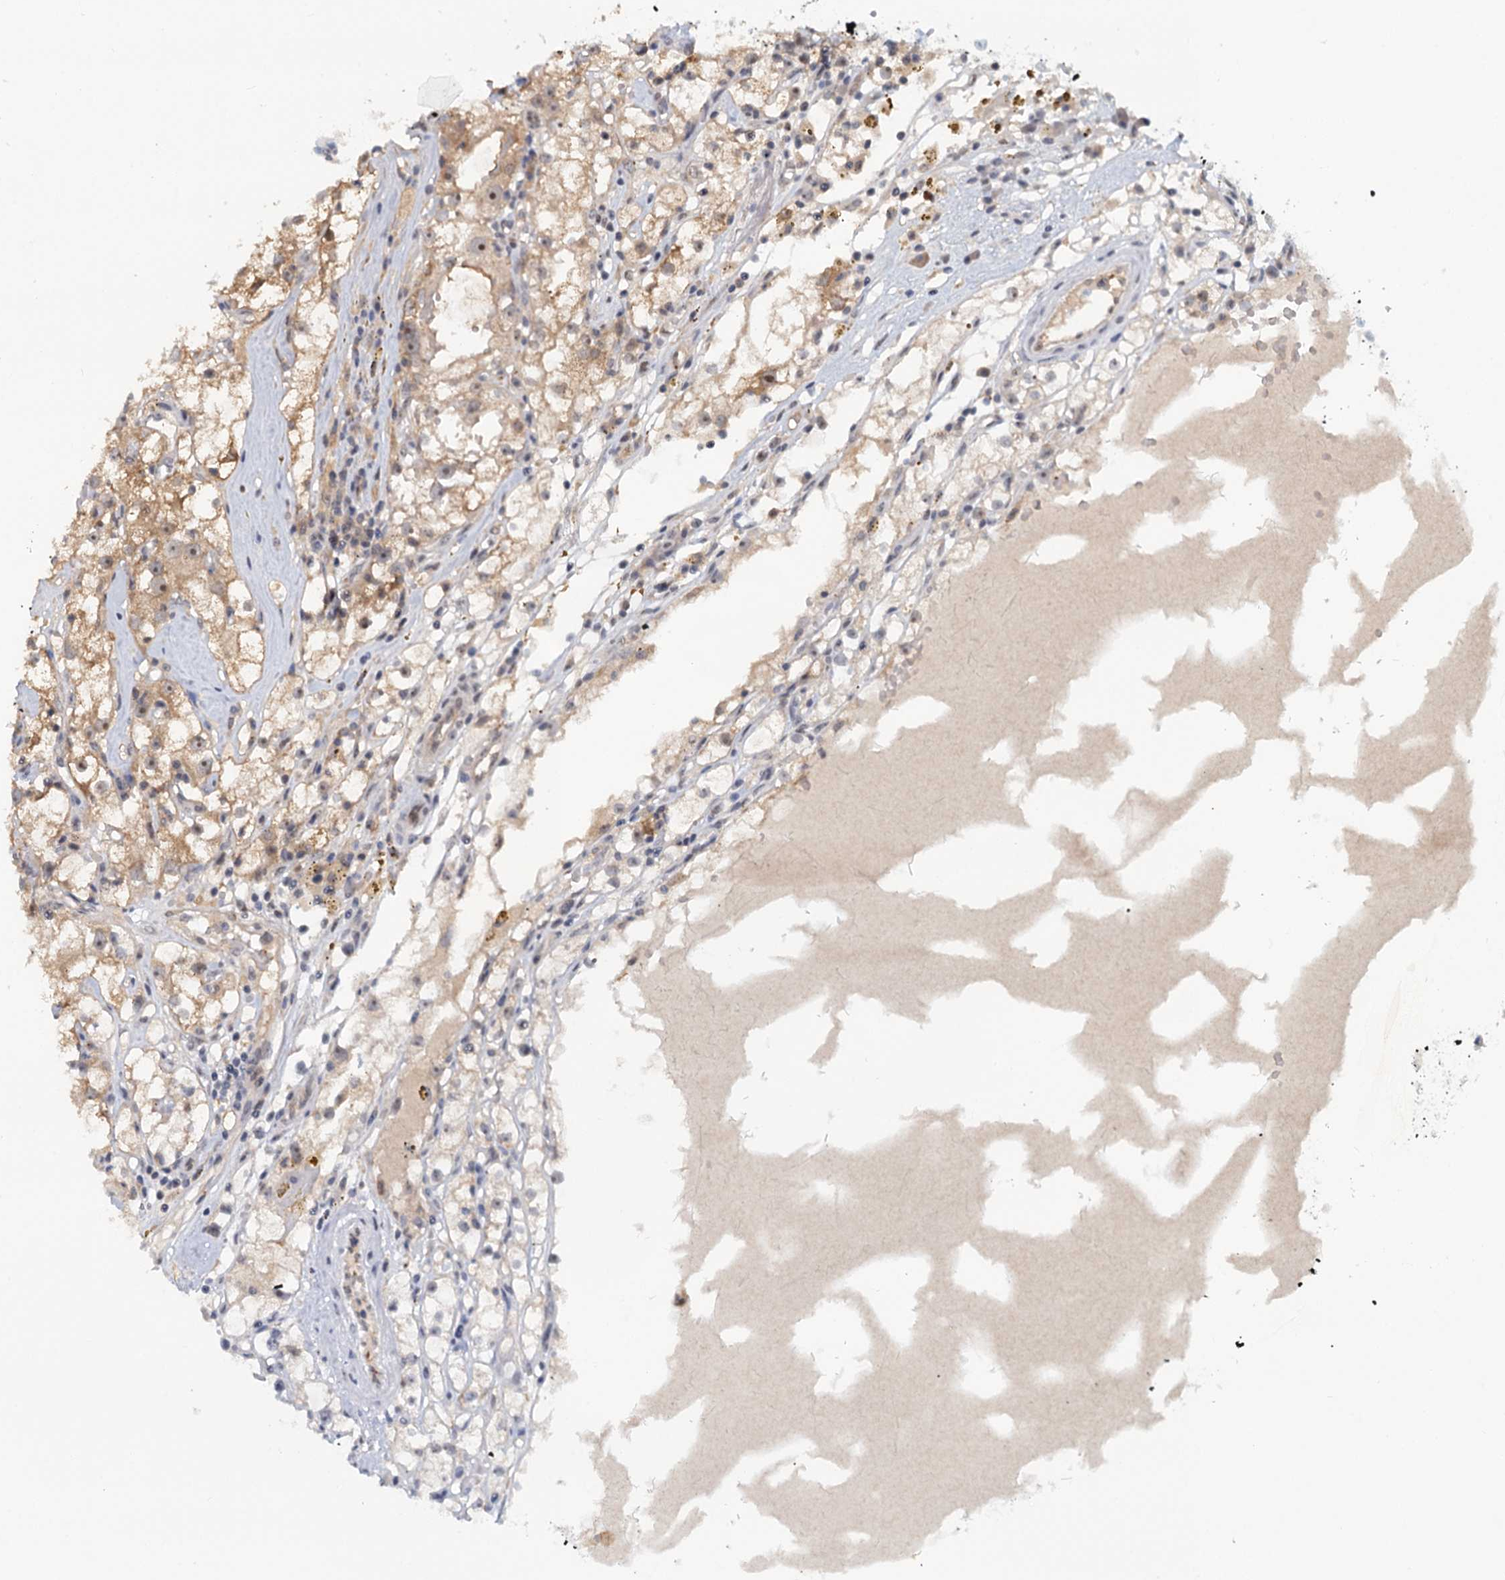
{"staining": {"intensity": "moderate", "quantity": ">75%", "location": "cytoplasmic/membranous"}, "tissue": "renal cancer", "cell_type": "Tumor cells", "image_type": "cancer", "snomed": [{"axis": "morphology", "description": "Adenocarcinoma, NOS"}, {"axis": "topography", "description": "Kidney"}], "caption": "Immunohistochemistry (IHC) photomicrograph of human renal adenocarcinoma stained for a protein (brown), which shows medium levels of moderate cytoplasmic/membranous expression in approximately >75% of tumor cells.", "gene": "C1D", "patient": {"sex": "male", "age": 56}}